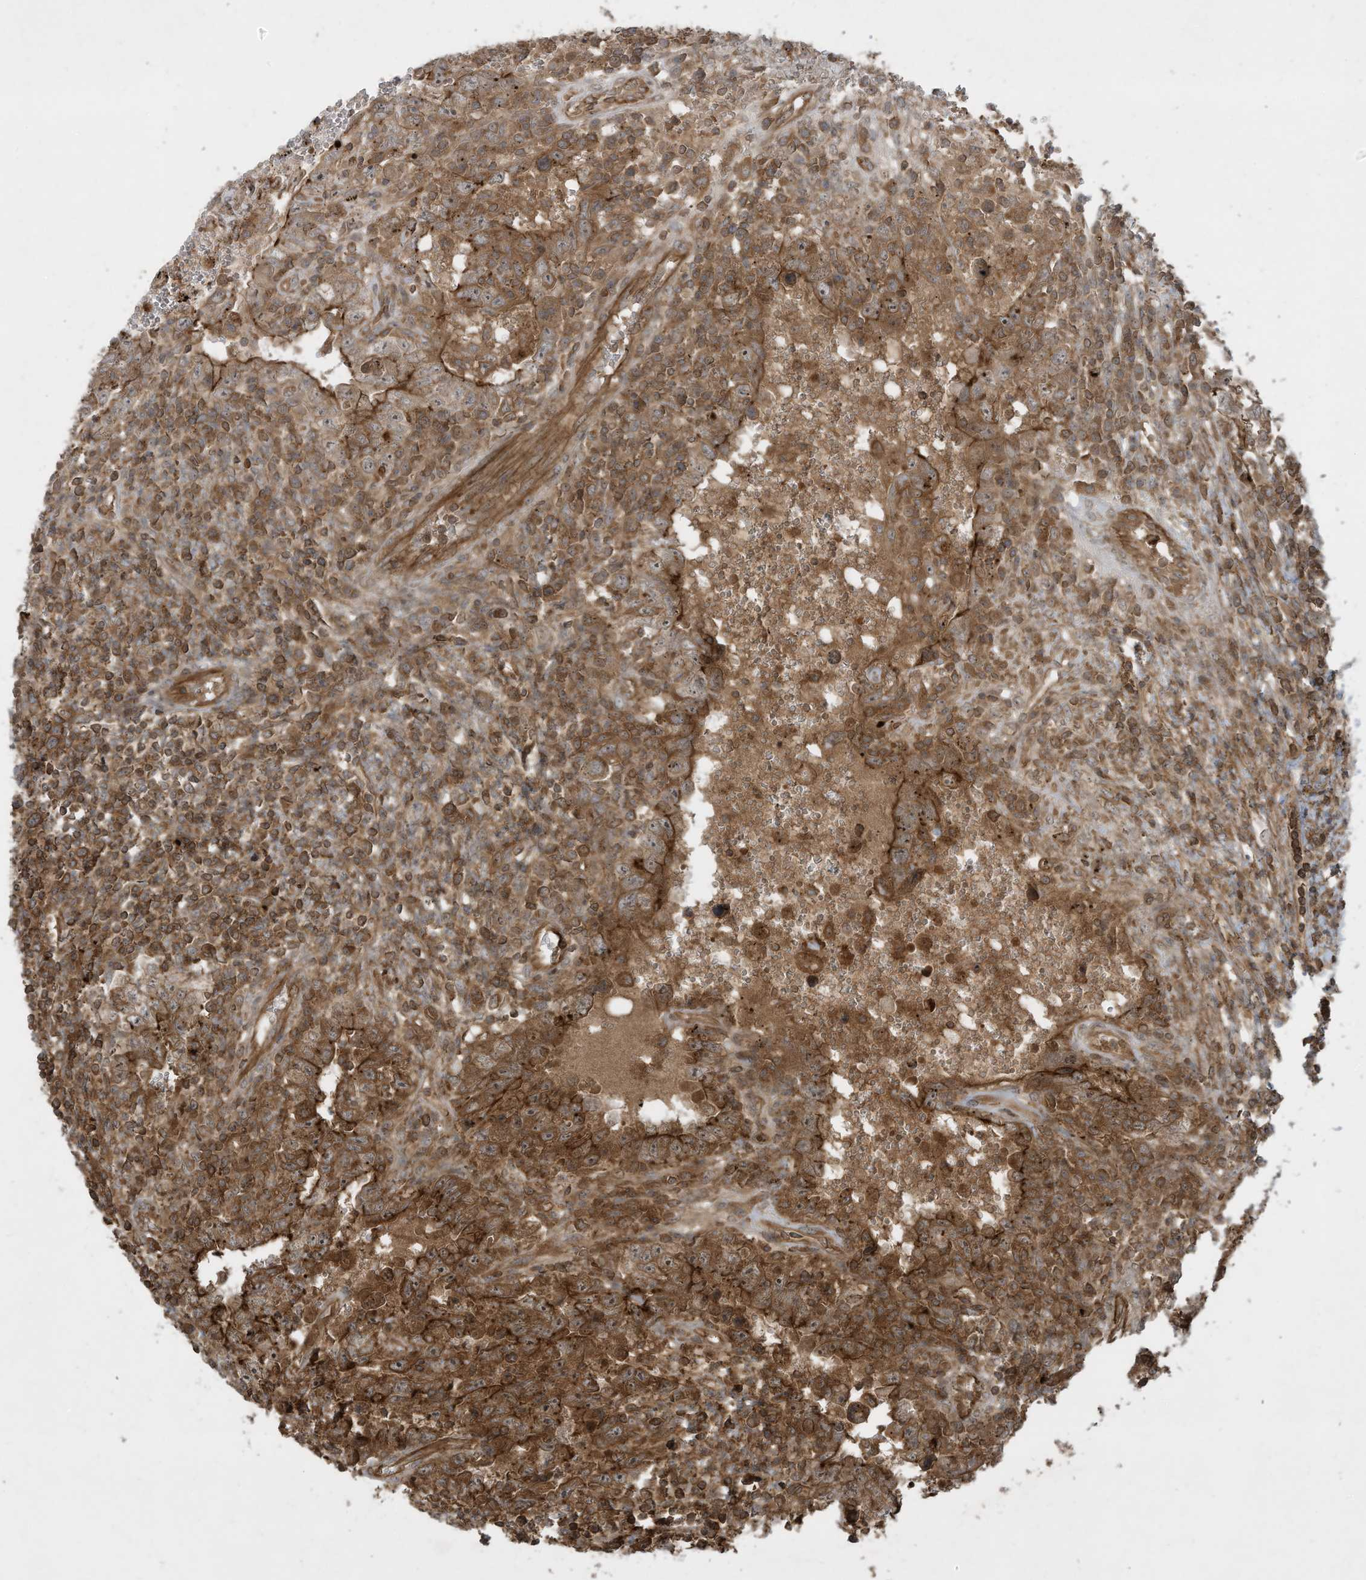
{"staining": {"intensity": "strong", "quantity": ">75%", "location": "cytoplasmic/membranous"}, "tissue": "testis cancer", "cell_type": "Tumor cells", "image_type": "cancer", "snomed": [{"axis": "morphology", "description": "Carcinoma, Embryonal, NOS"}, {"axis": "topography", "description": "Testis"}], "caption": "The micrograph demonstrates a brown stain indicating the presence of a protein in the cytoplasmic/membranous of tumor cells in testis cancer (embryonal carcinoma).", "gene": "DDIT4", "patient": {"sex": "male", "age": 26}}